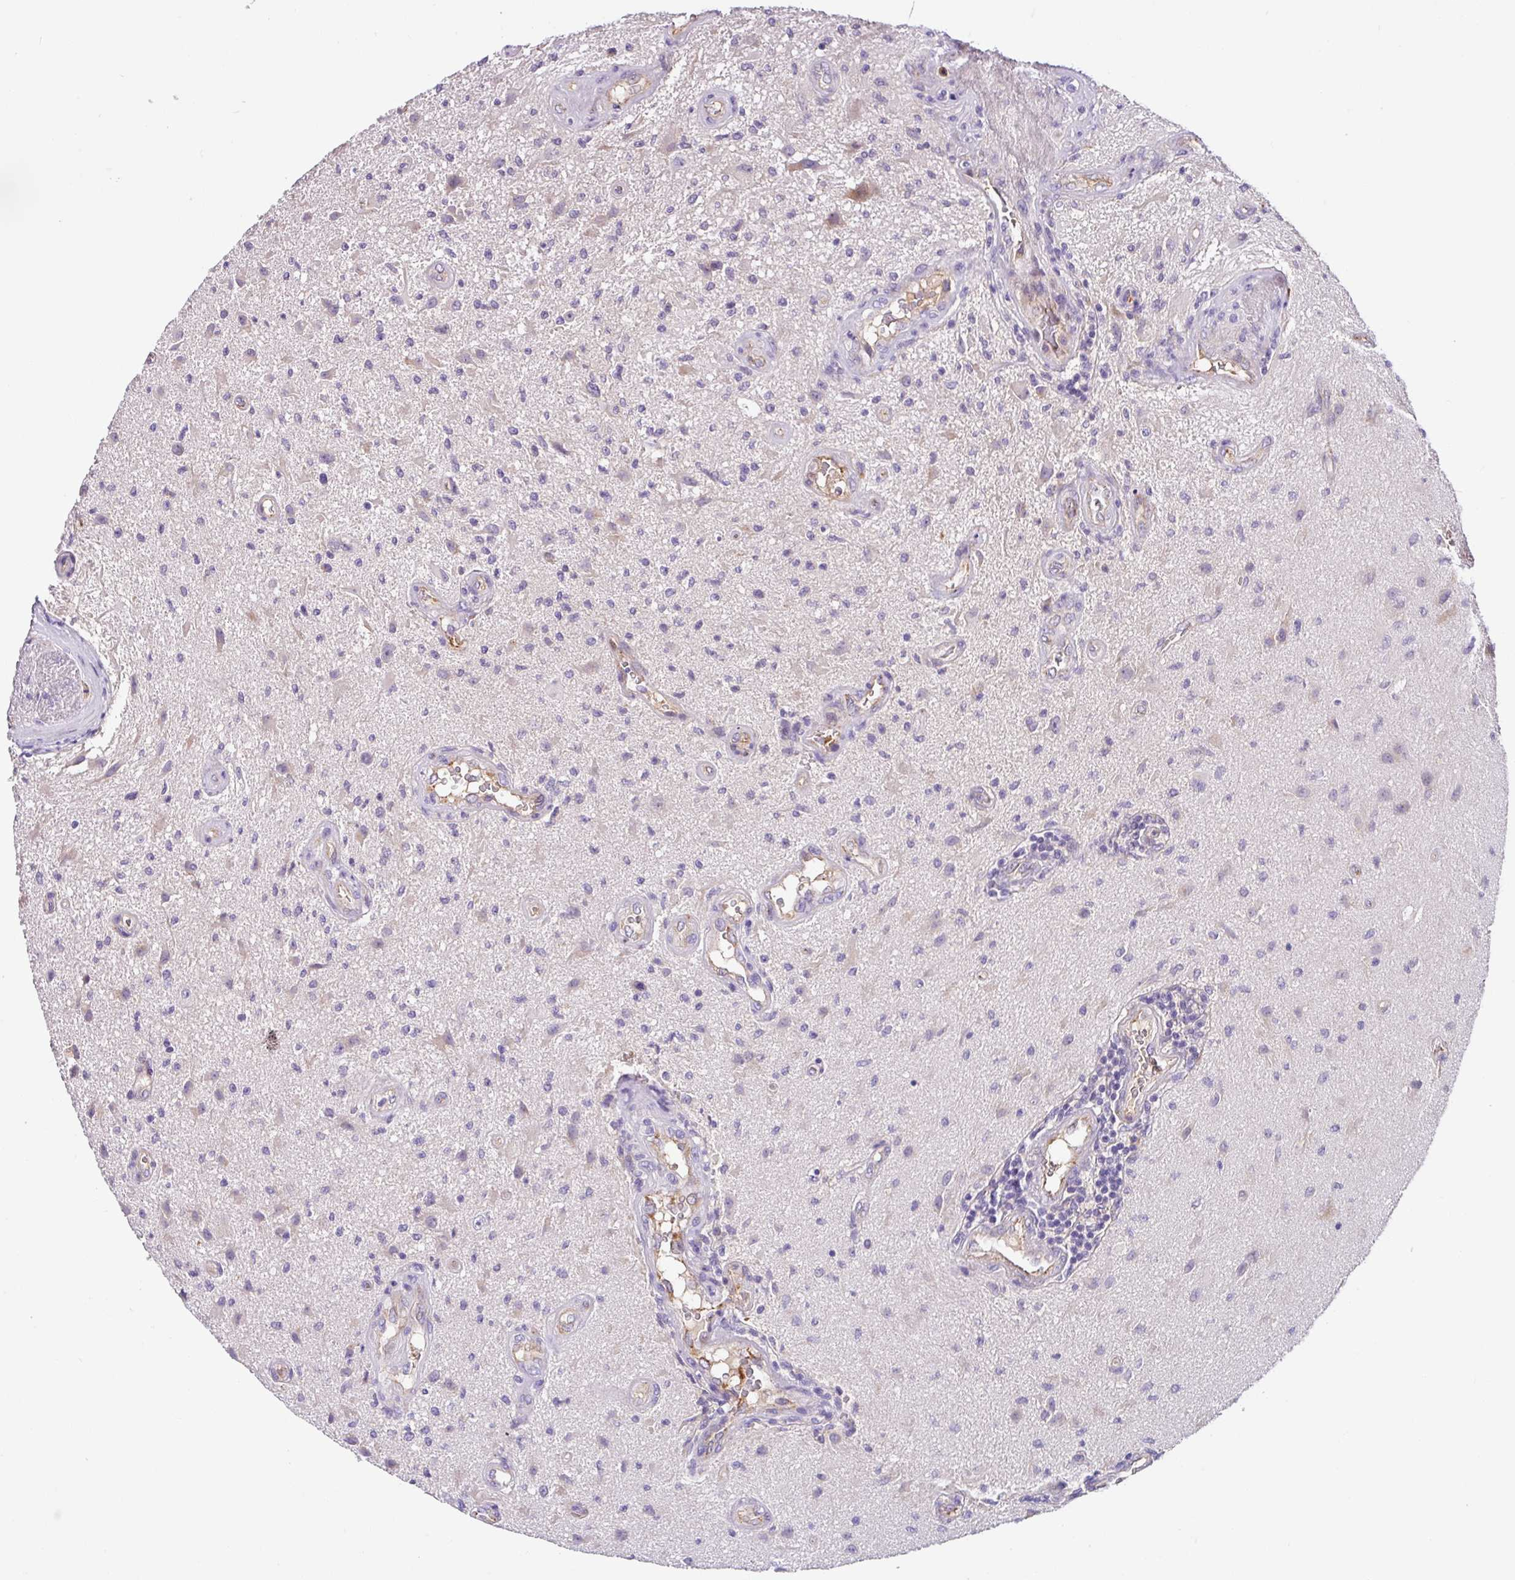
{"staining": {"intensity": "negative", "quantity": "none", "location": "none"}, "tissue": "glioma", "cell_type": "Tumor cells", "image_type": "cancer", "snomed": [{"axis": "morphology", "description": "Glioma, malignant, High grade"}, {"axis": "topography", "description": "Brain"}], "caption": "Immunohistochemistry (IHC) micrograph of human glioma stained for a protein (brown), which reveals no expression in tumor cells.", "gene": "CRISP3", "patient": {"sex": "male", "age": 67}}